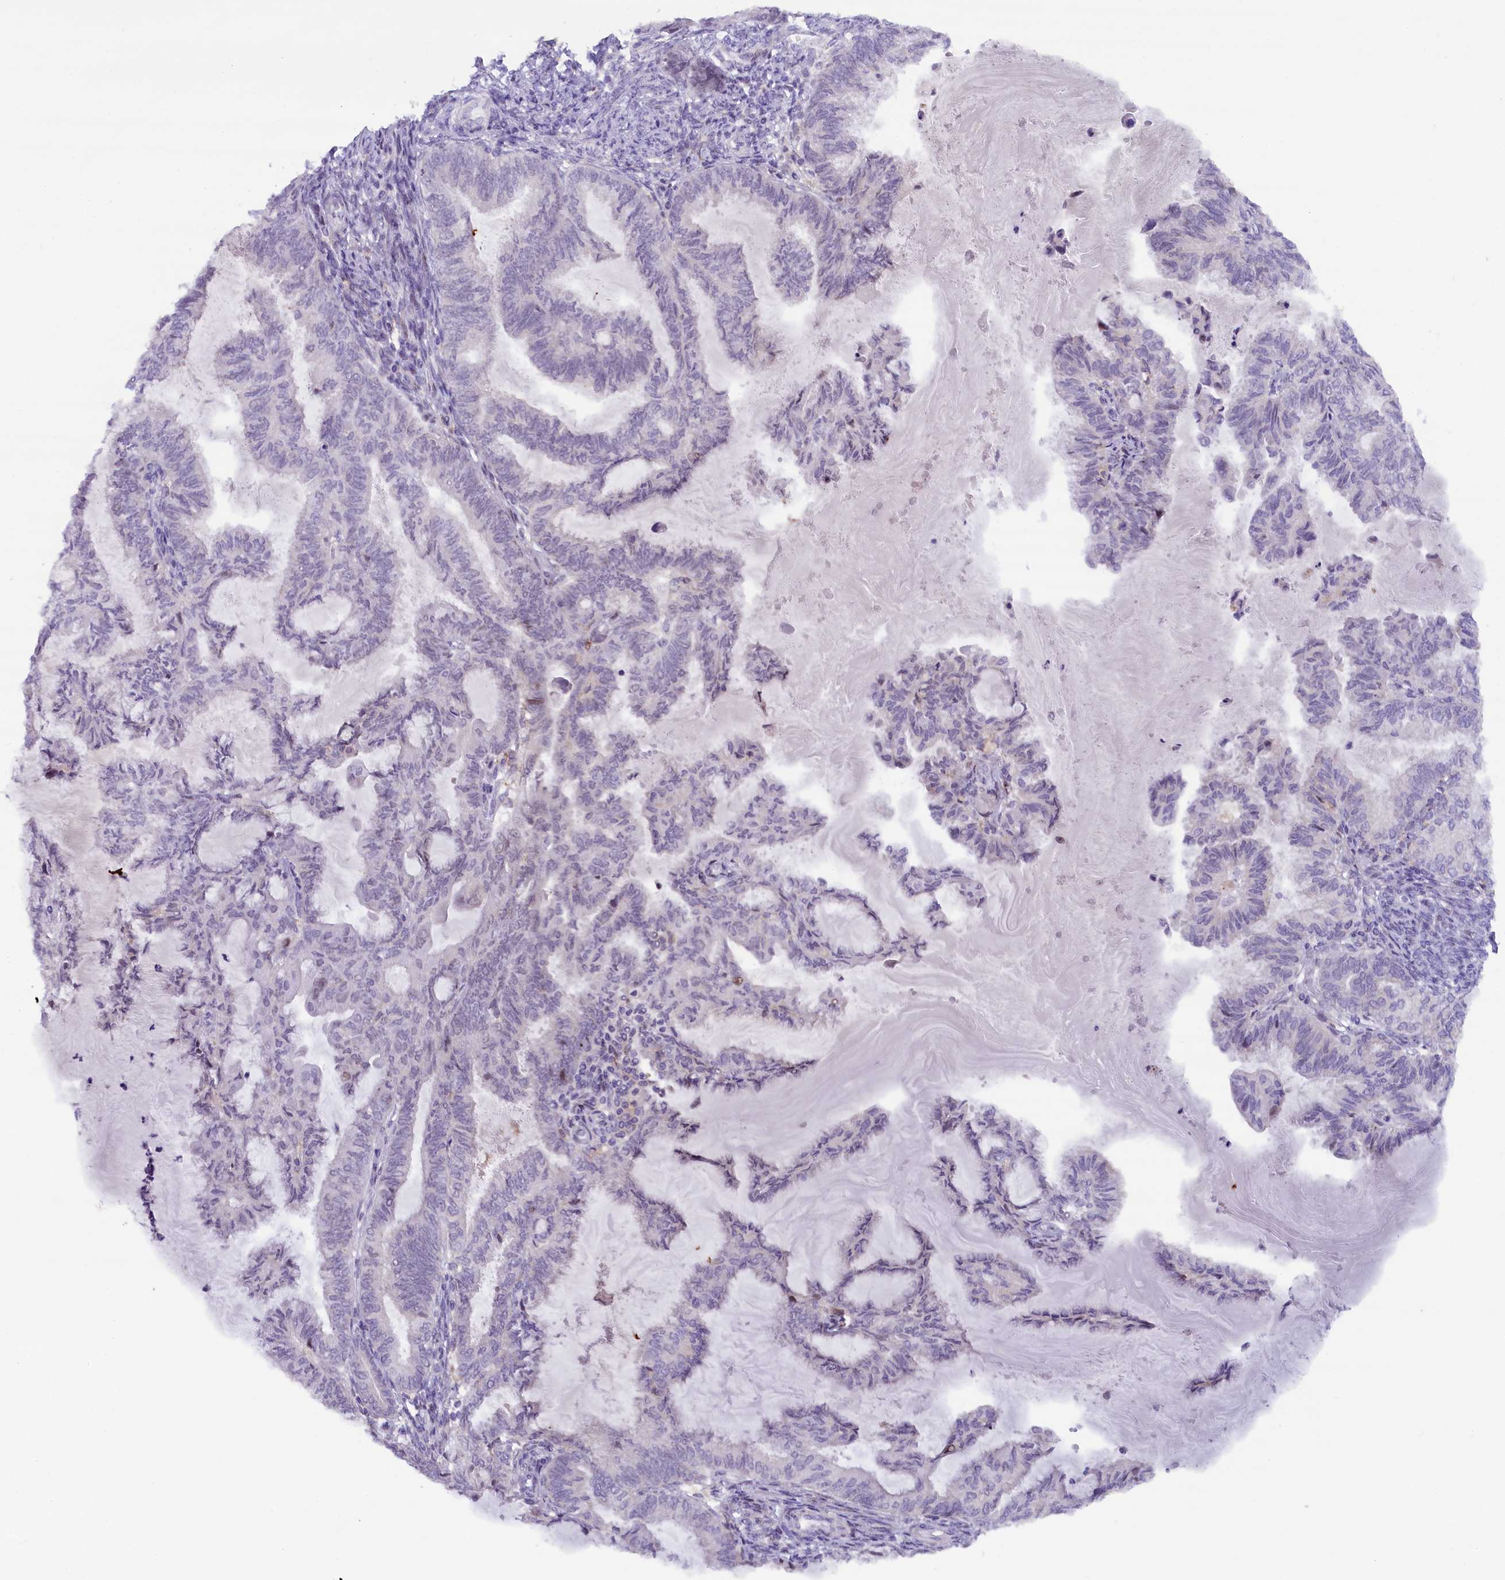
{"staining": {"intensity": "negative", "quantity": "none", "location": "none"}, "tissue": "endometrial cancer", "cell_type": "Tumor cells", "image_type": "cancer", "snomed": [{"axis": "morphology", "description": "Adenocarcinoma, NOS"}, {"axis": "topography", "description": "Endometrium"}], "caption": "Micrograph shows no protein positivity in tumor cells of endometrial cancer tissue.", "gene": "FCHO1", "patient": {"sex": "female", "age": 86}}